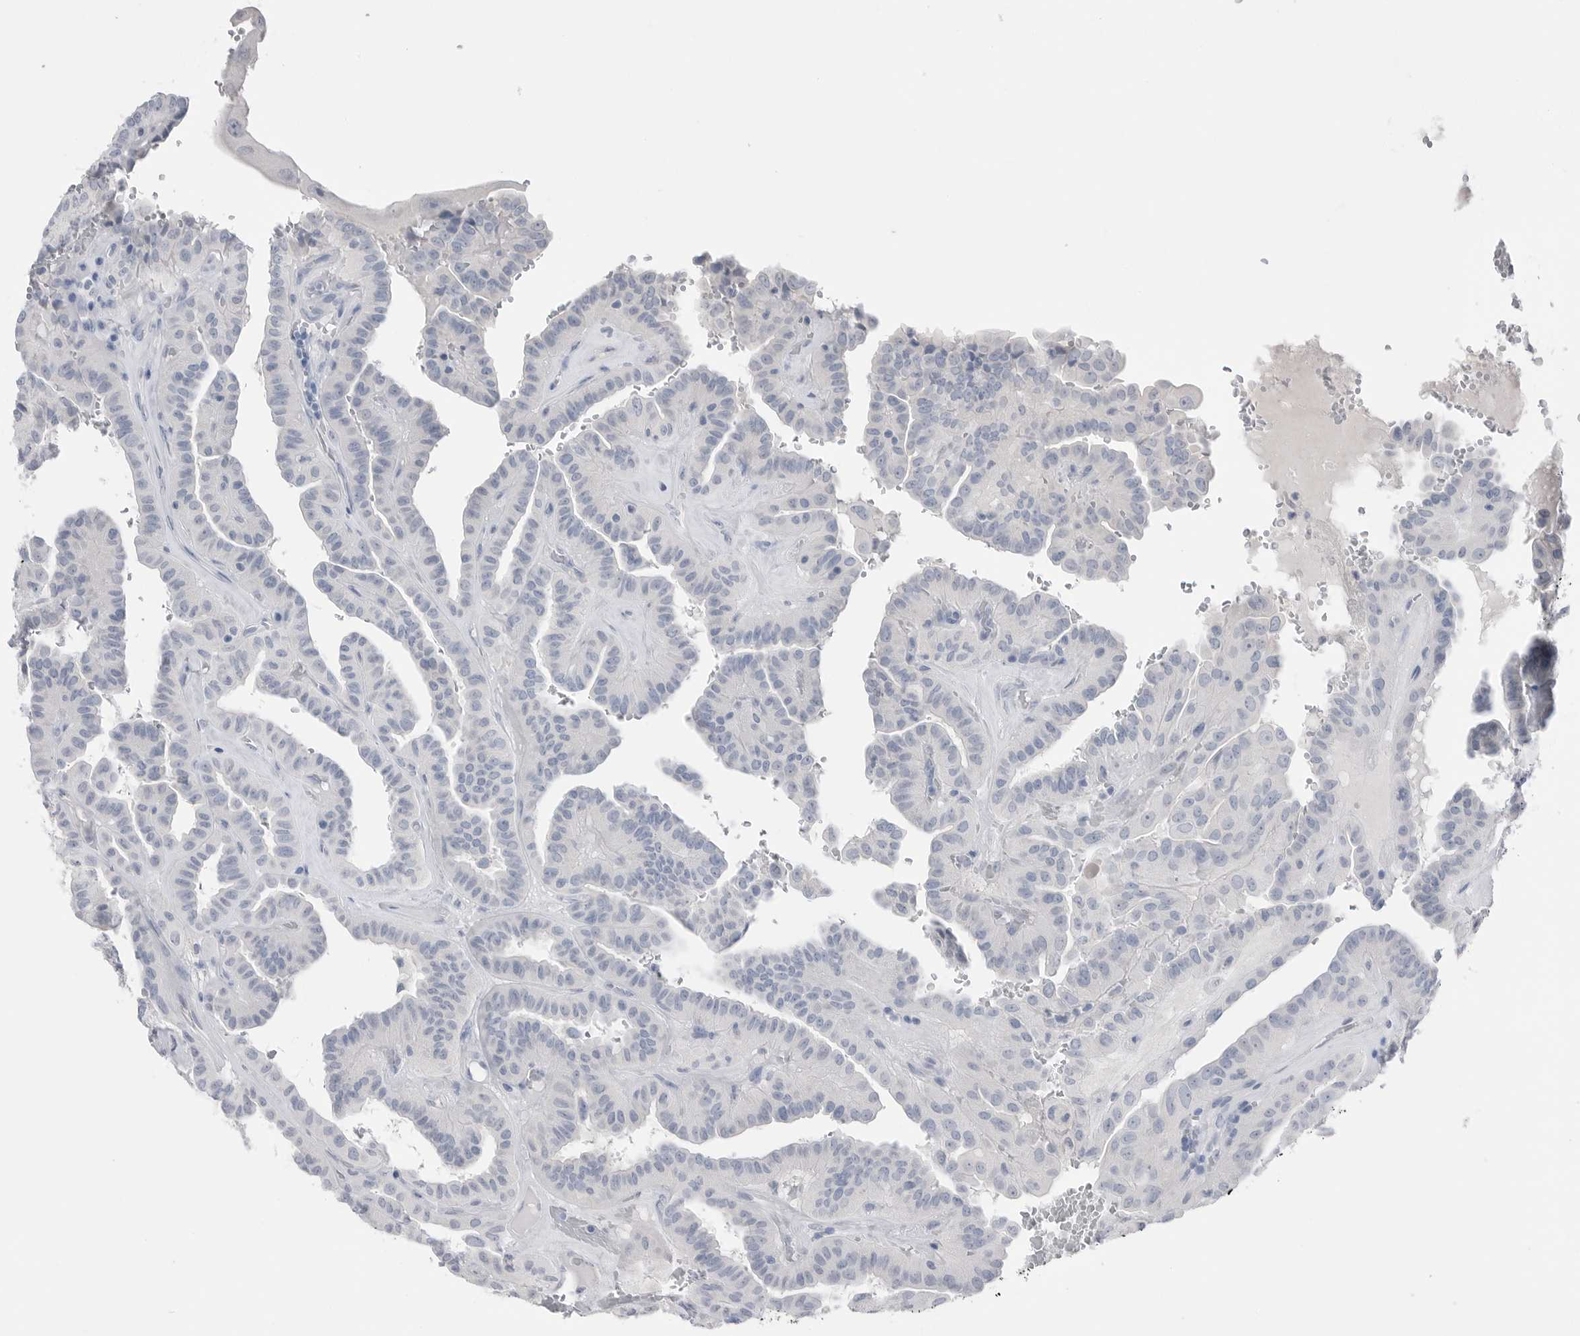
{"staining": {"intensity": "negative", "quantity": "none", "location": "none"}, "tissue": "thyroid cancer", "cell_type": "Tumor cells", "image_type": "cancer", "snomed": [{"axis": "morphology", "description": "Papillary adenocarcinoma, NOS"}, {"axis": "topography", "description": "Thyroid gland"}], "caption": "Immunohistochemistry micrograph of thyroid papillary adenocarcinoma stained for a protein (brown), which exhibits no expression in tumor cells. The staining was performed using DAB to visualize the protein expression in brown, while the nuclei were stained in blue with hematoxylin (Magnification: 20x).", "gene": "ABHD12", "patient": {"sex": "male", "age": 77}}